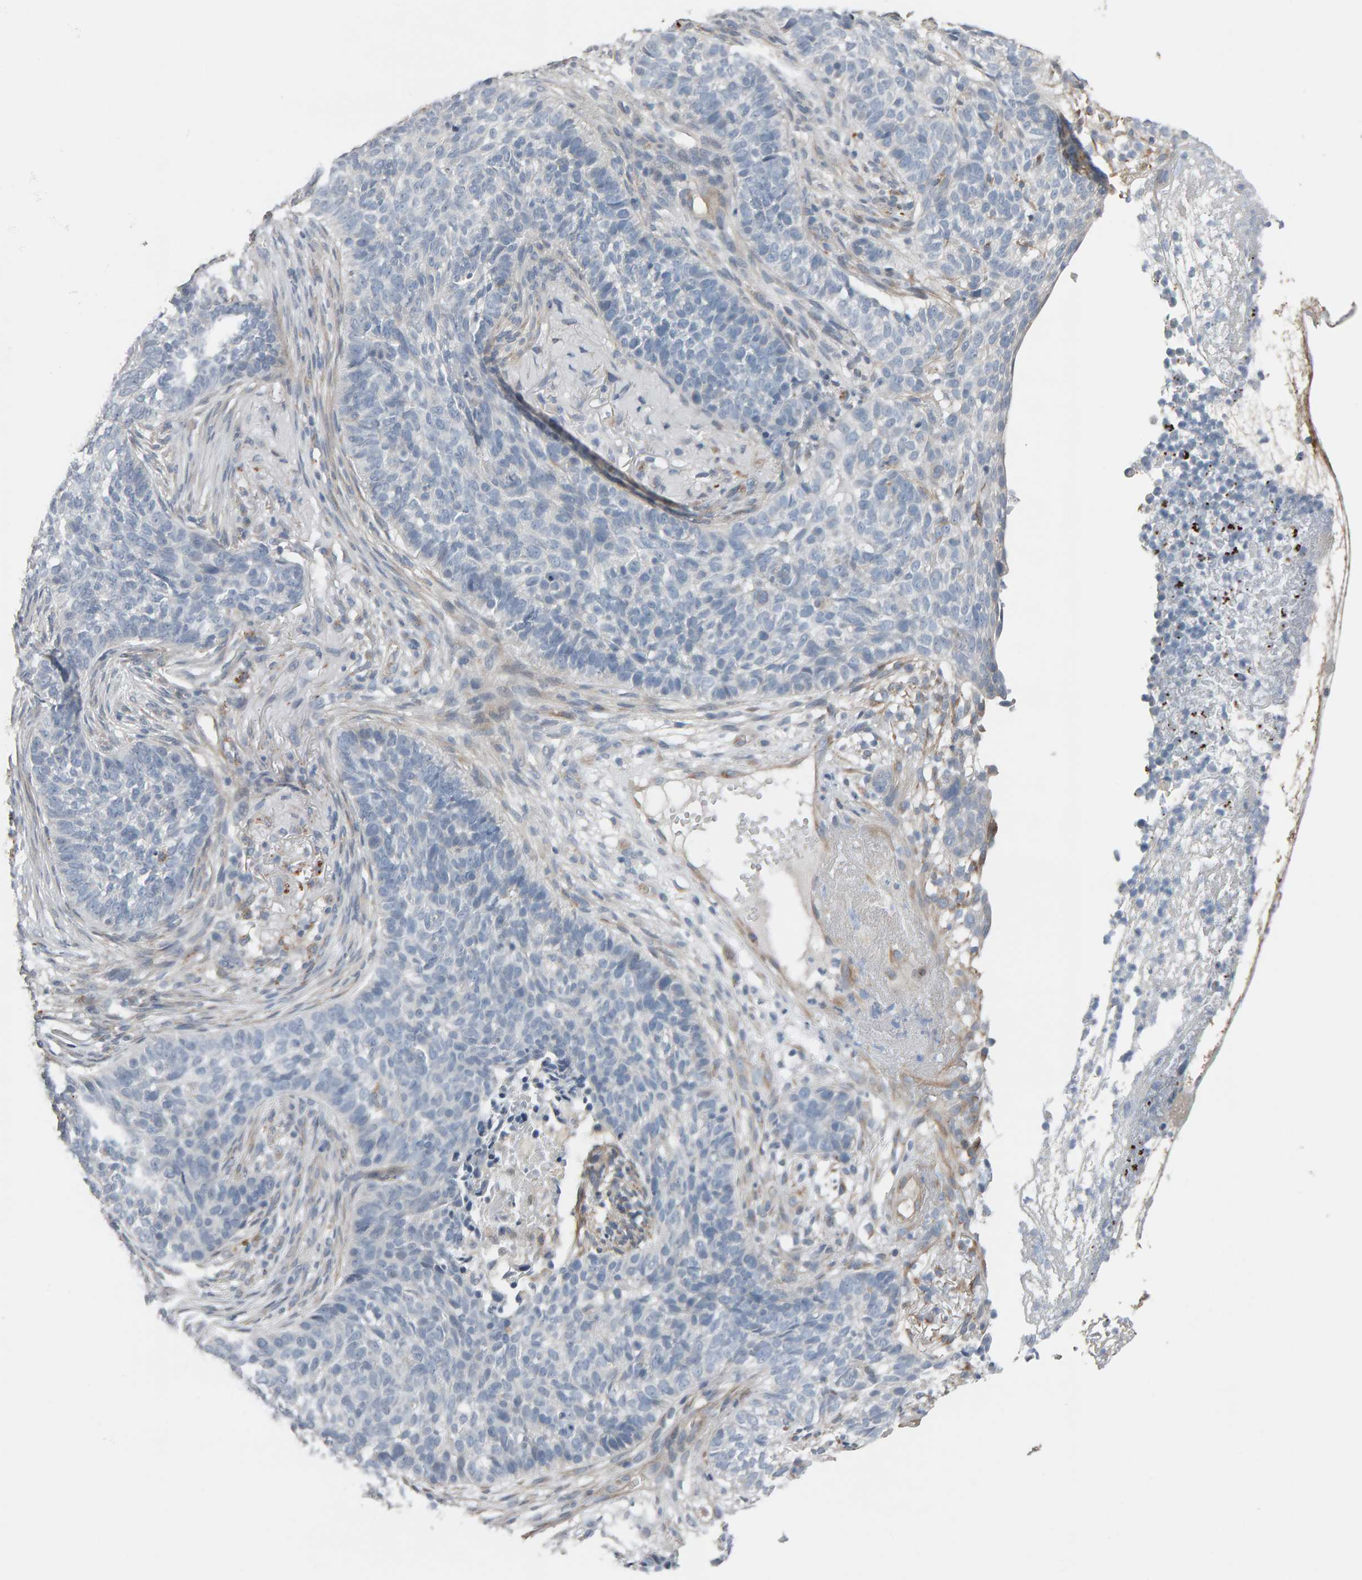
{"staining": {"intensity": "negative", "quantity": "none", "location": "none"}, "tissue": "skin cancer", "cell_type": "Tumor cells", "image_type": "cancer", "snomed": [{"axis": "morphology", "description": "Basal cell carcinoma"}, {"axis": "topography", "description": "Skin"}], "caption": "Tumor cells are negative for protein expression in human skin cancer (basal cell carcinoma).", "gene": "IPPK", "patient": {"sex": "male", "age": 85}}